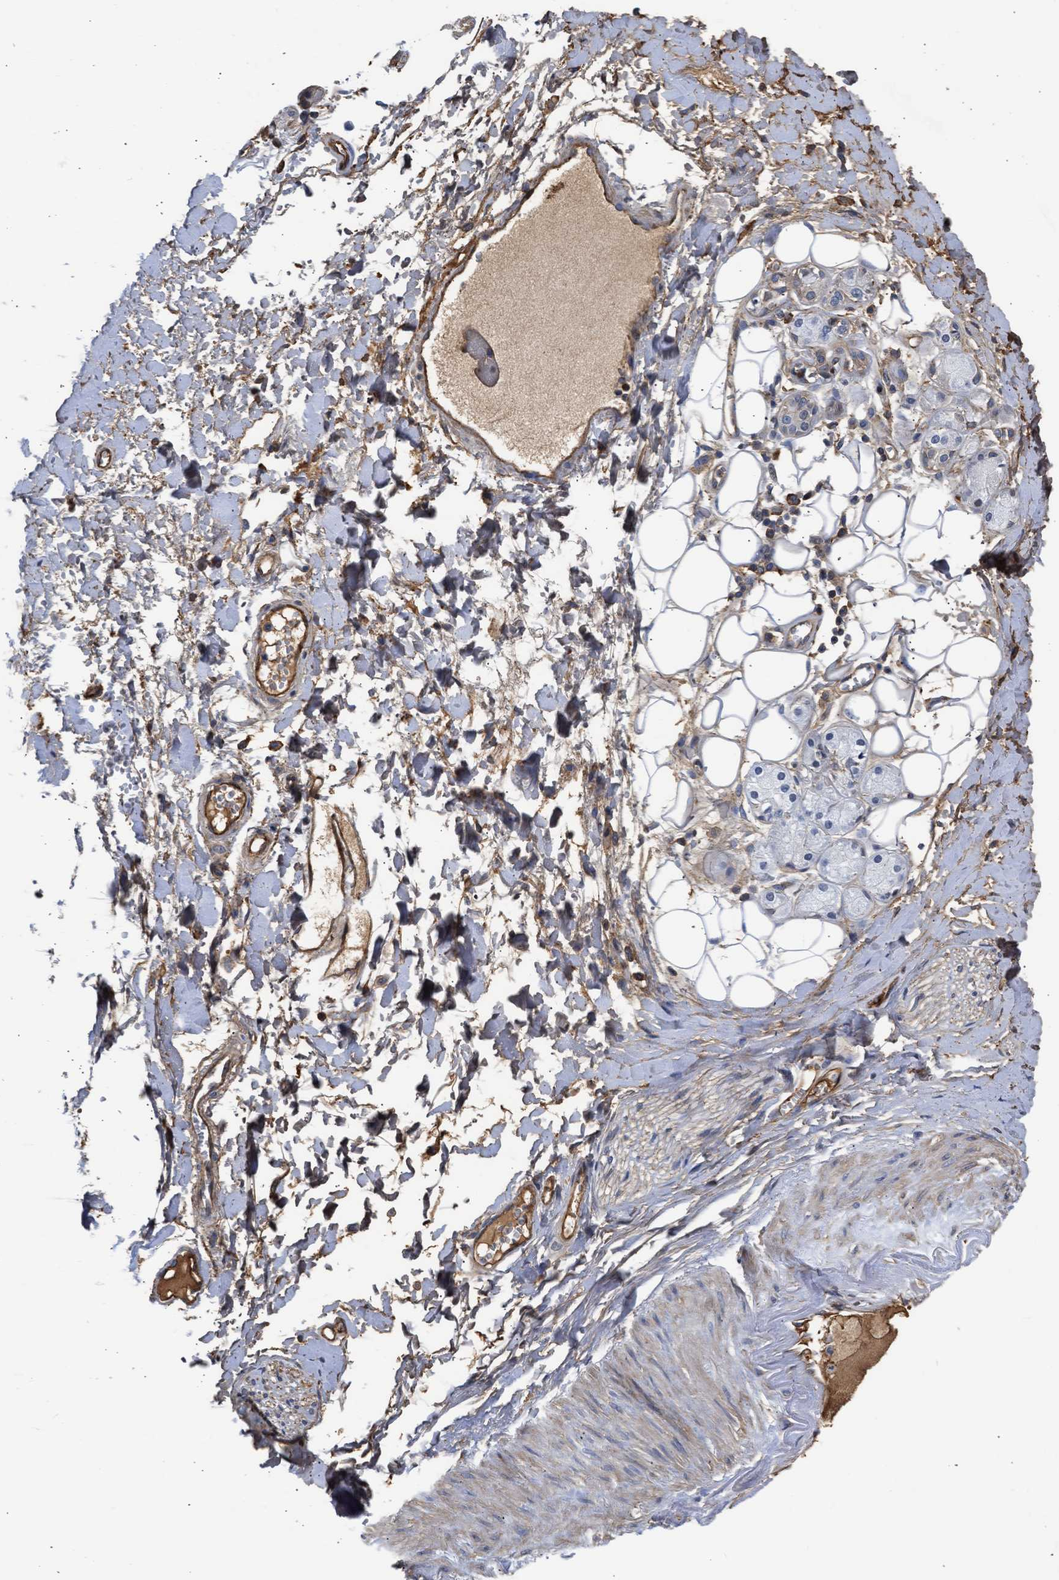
{"staining": {"intensity": "negative", "quantity": "none", "location": "none"}, "tissue": "adipose tissue", "cell_type": "Adipocytes", "image_type": "normal", "snomed": [{"axis": "morphology", "description": "Normal tissue, NOS"}, {"axis": "morphology", "description": "Inflammation, NOS"}, {"axis": "topography", "description": "Salivary gland"}, {"axis": "topography", "description": "Peripheral nerve tissue"}], "caption": "Adipocytes are negative for brown protein staining in benign adipose tissue. (DAB immunohistochemistry (IHC) visualized using brightfield microscopy, high magnification).", "gene": "MAS1L", "patient": {"sex": "female", "age": 75}}